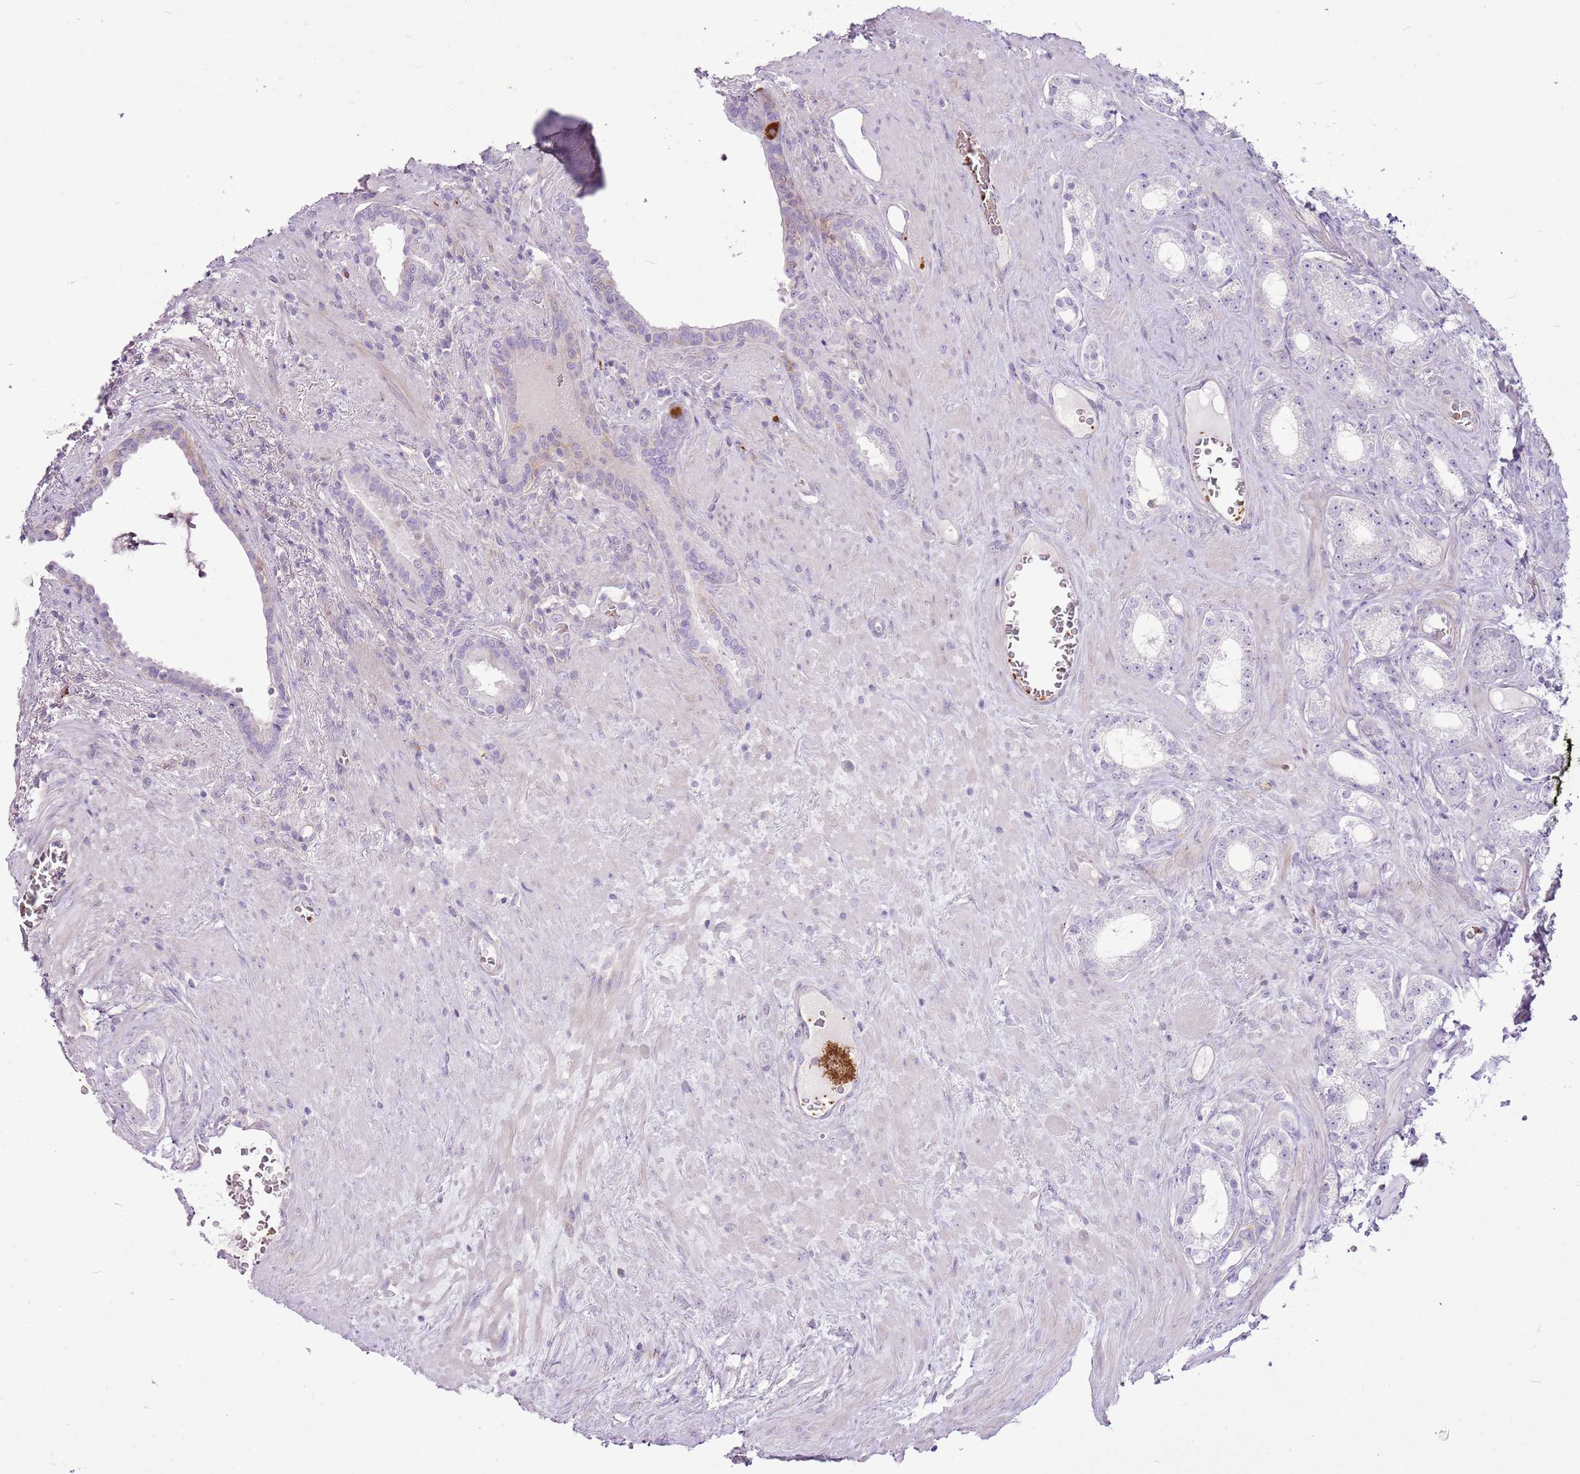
{"staining": {"intensity": "negative", "quantity": "none", "location": "none"}, "tissue": "prostate cancer", "cell_type": "Tumor cells", "image_type": "cancer", "snomed": [{"axis": "morphology", "description": "Adenocarcinoma, Low grade"}, {"axis": "topography", "description": "Prostate"}], "caption": "DAB (3,3'-diaminobenzidine) immunohistochemical staining of human prostate cancer (low-grade adenocarcinoma) reveals no significant staining in tumor cells.", "gene": "CHAC2", "patient": {"sex": "male", "age": 71}}